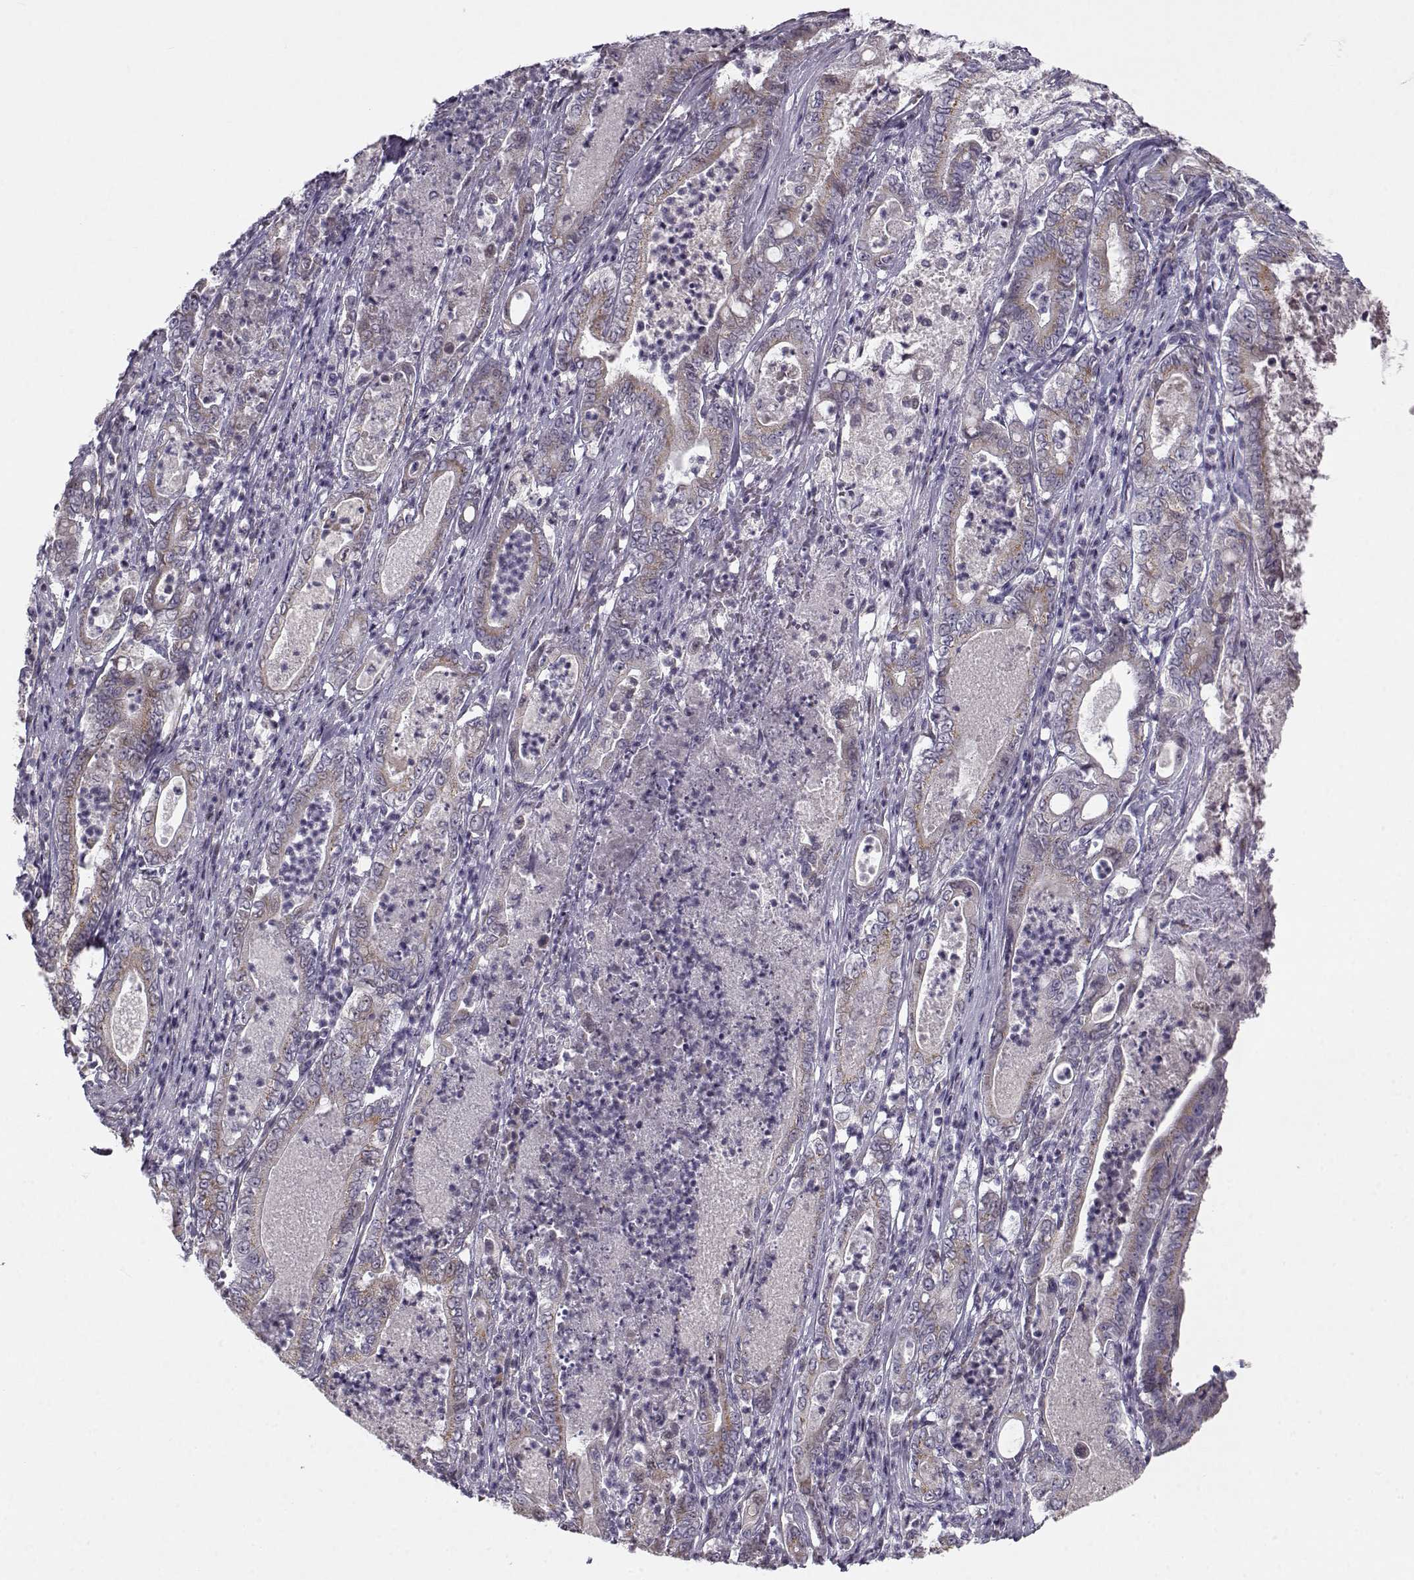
{"staining": {"intensity": "weak", "quantity": ">75%", "location": "cytoplasmic/membranous"}, "tissue": "pancreatic cancer", "cell_type": "Tumor cells", "image_type": "cancer", "snomed": [{"axis": "morphology", "description": "Adenocarcinoma, NOS"}, {"axis": "topography", "description": "Pancreas"}], "caption": "Pancreatic cancer (adenocarcinoma) stained with a brown dye displays weak cytoplasmic/membranous positive staining in approximately >75% of tumor cells.", "gene": "SLC4A5", "patient": {"sex": "male", "age": 71}}